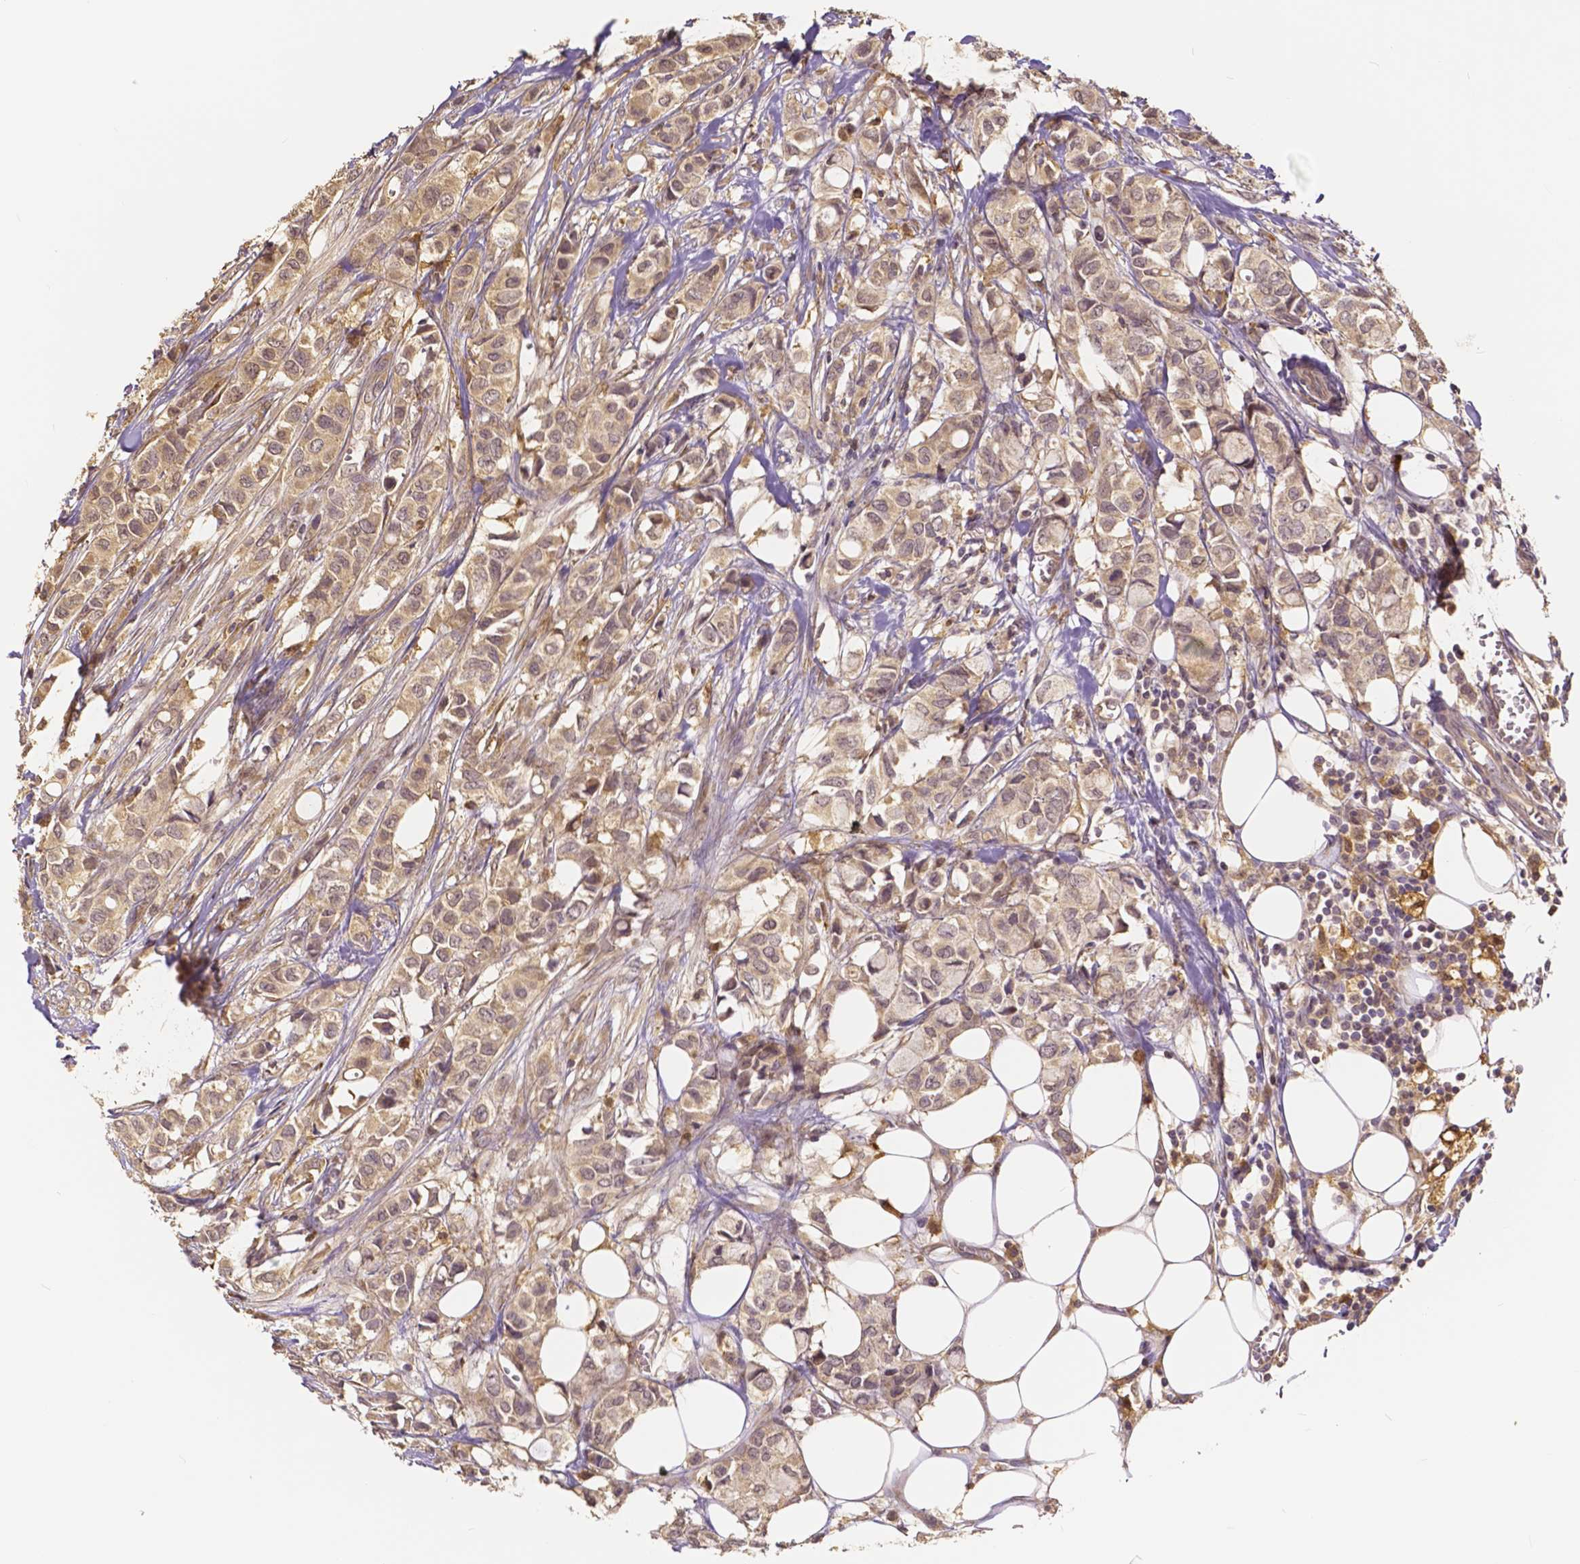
{"staining": {"intensity": "weak", "quantity": ">75%", "location": "cytoplasmic/membranous"}, "tissue": "breast cancer", "cell_type": "Tumor cells", "image_type": "cancer", "snomed": [{"axis": "morphology", "description": "Duct carcinoma"}, {"axis": "topography", "description": "Breast"}], "caption": "Protein staining displays weak cytoplasmic/membranous positivity in about >75% of tumor cells in breast cancer.", "gene": "USP9X", "patient": {"sex": "female", "age": 85}}